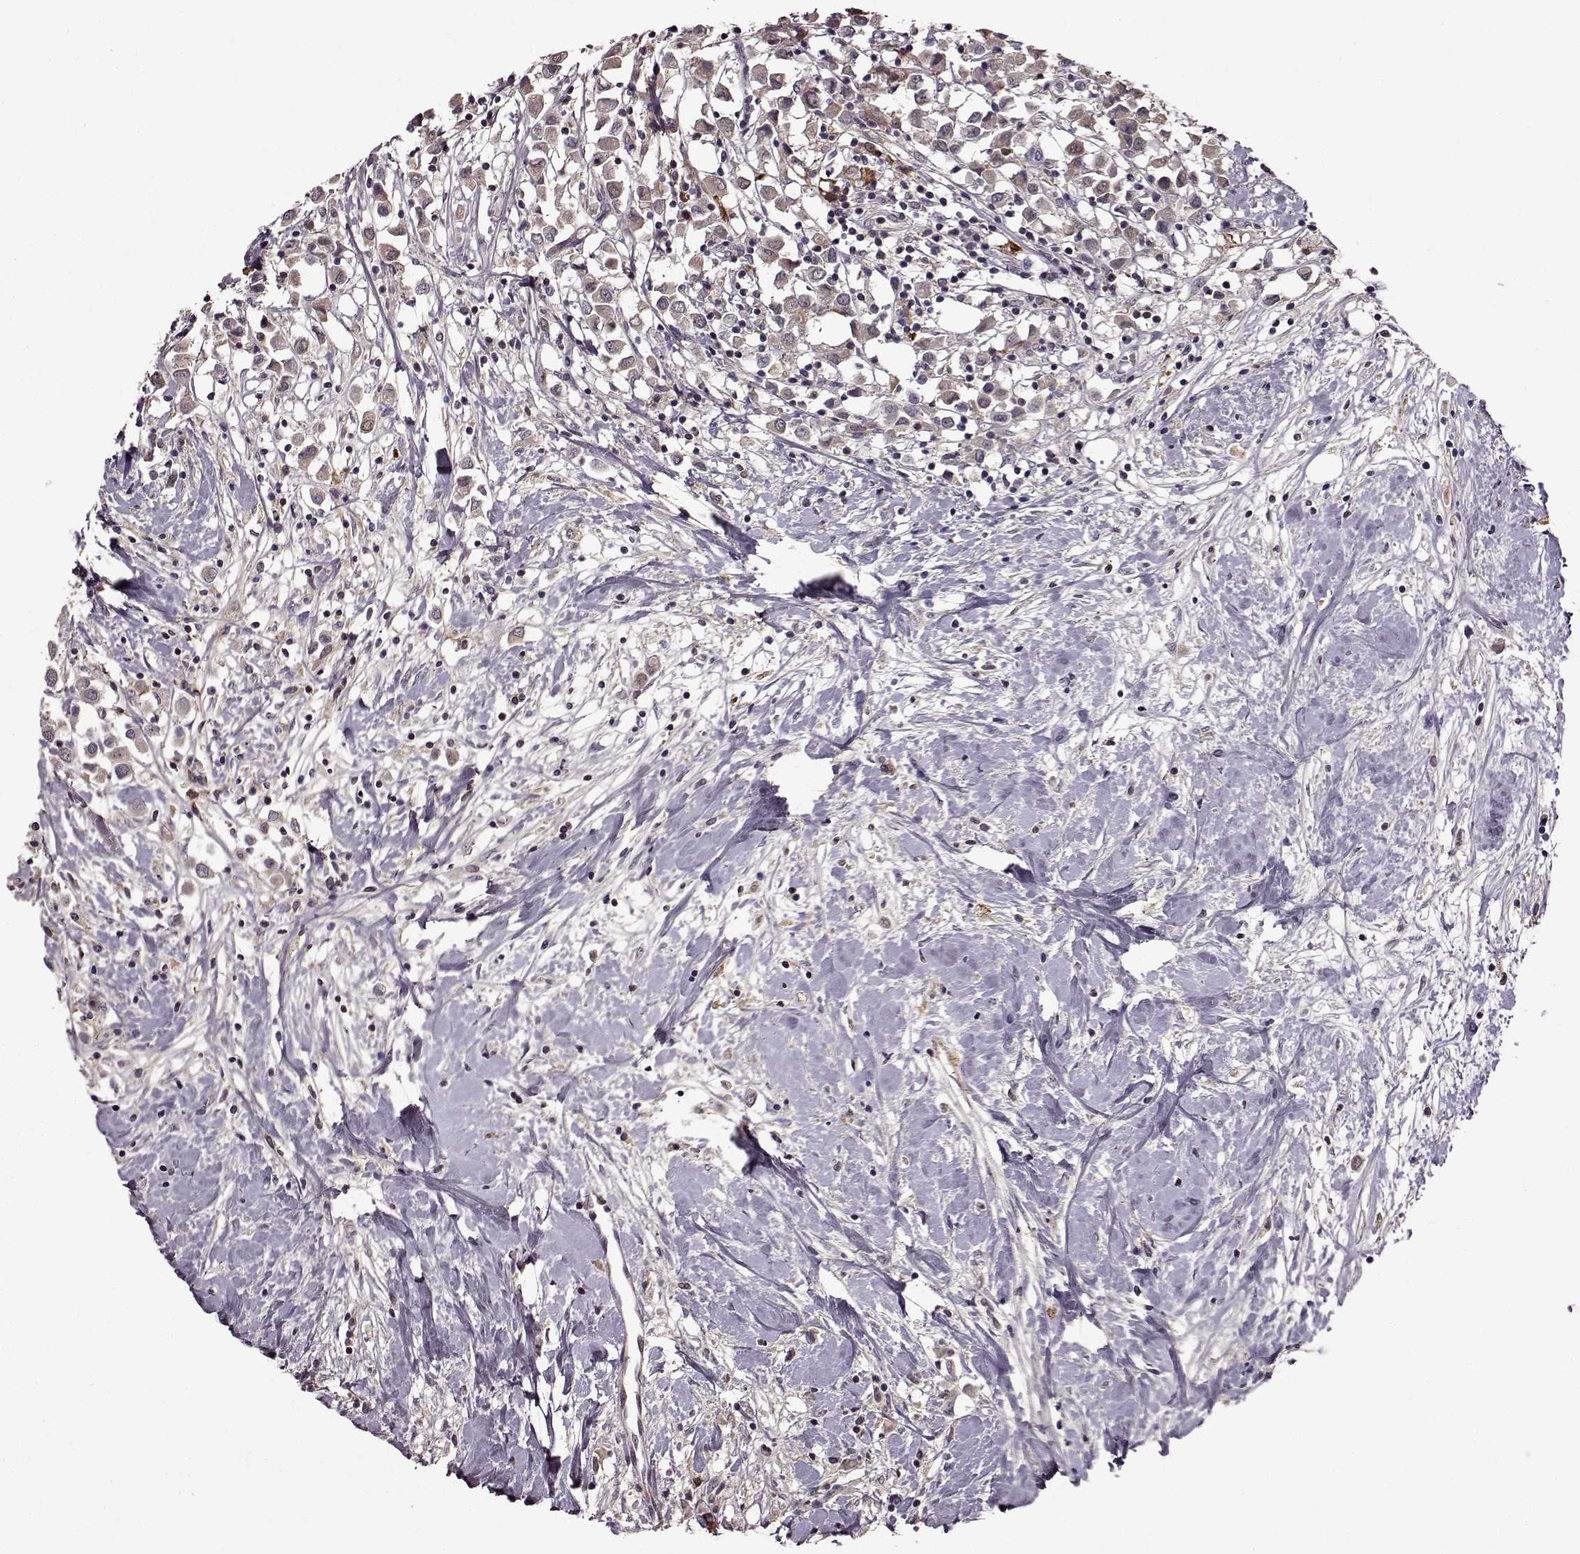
{"staining": {"intensity": "negative", "quantity": "none", "location": "none"}, "tissue": "breast cancer", "cell_type": "Tumor cells", "image_type": "cancer", "snomed": [{"axis": "morphology", "description": "Duct carcinoma"}, {"axis": "topography", "description": "Breast"}], "caption": "A photomicrograph of human breast invasive ductal carcinoma is negative for staining in tumor cells. The staining was performed using DAB to visualize the protein expression in brown, while the nuclei were stained in blue with hematoxylin (Magnification: 20x).", "gene": "MAIP1", "patient": {"sex": "female", "age": 61}}